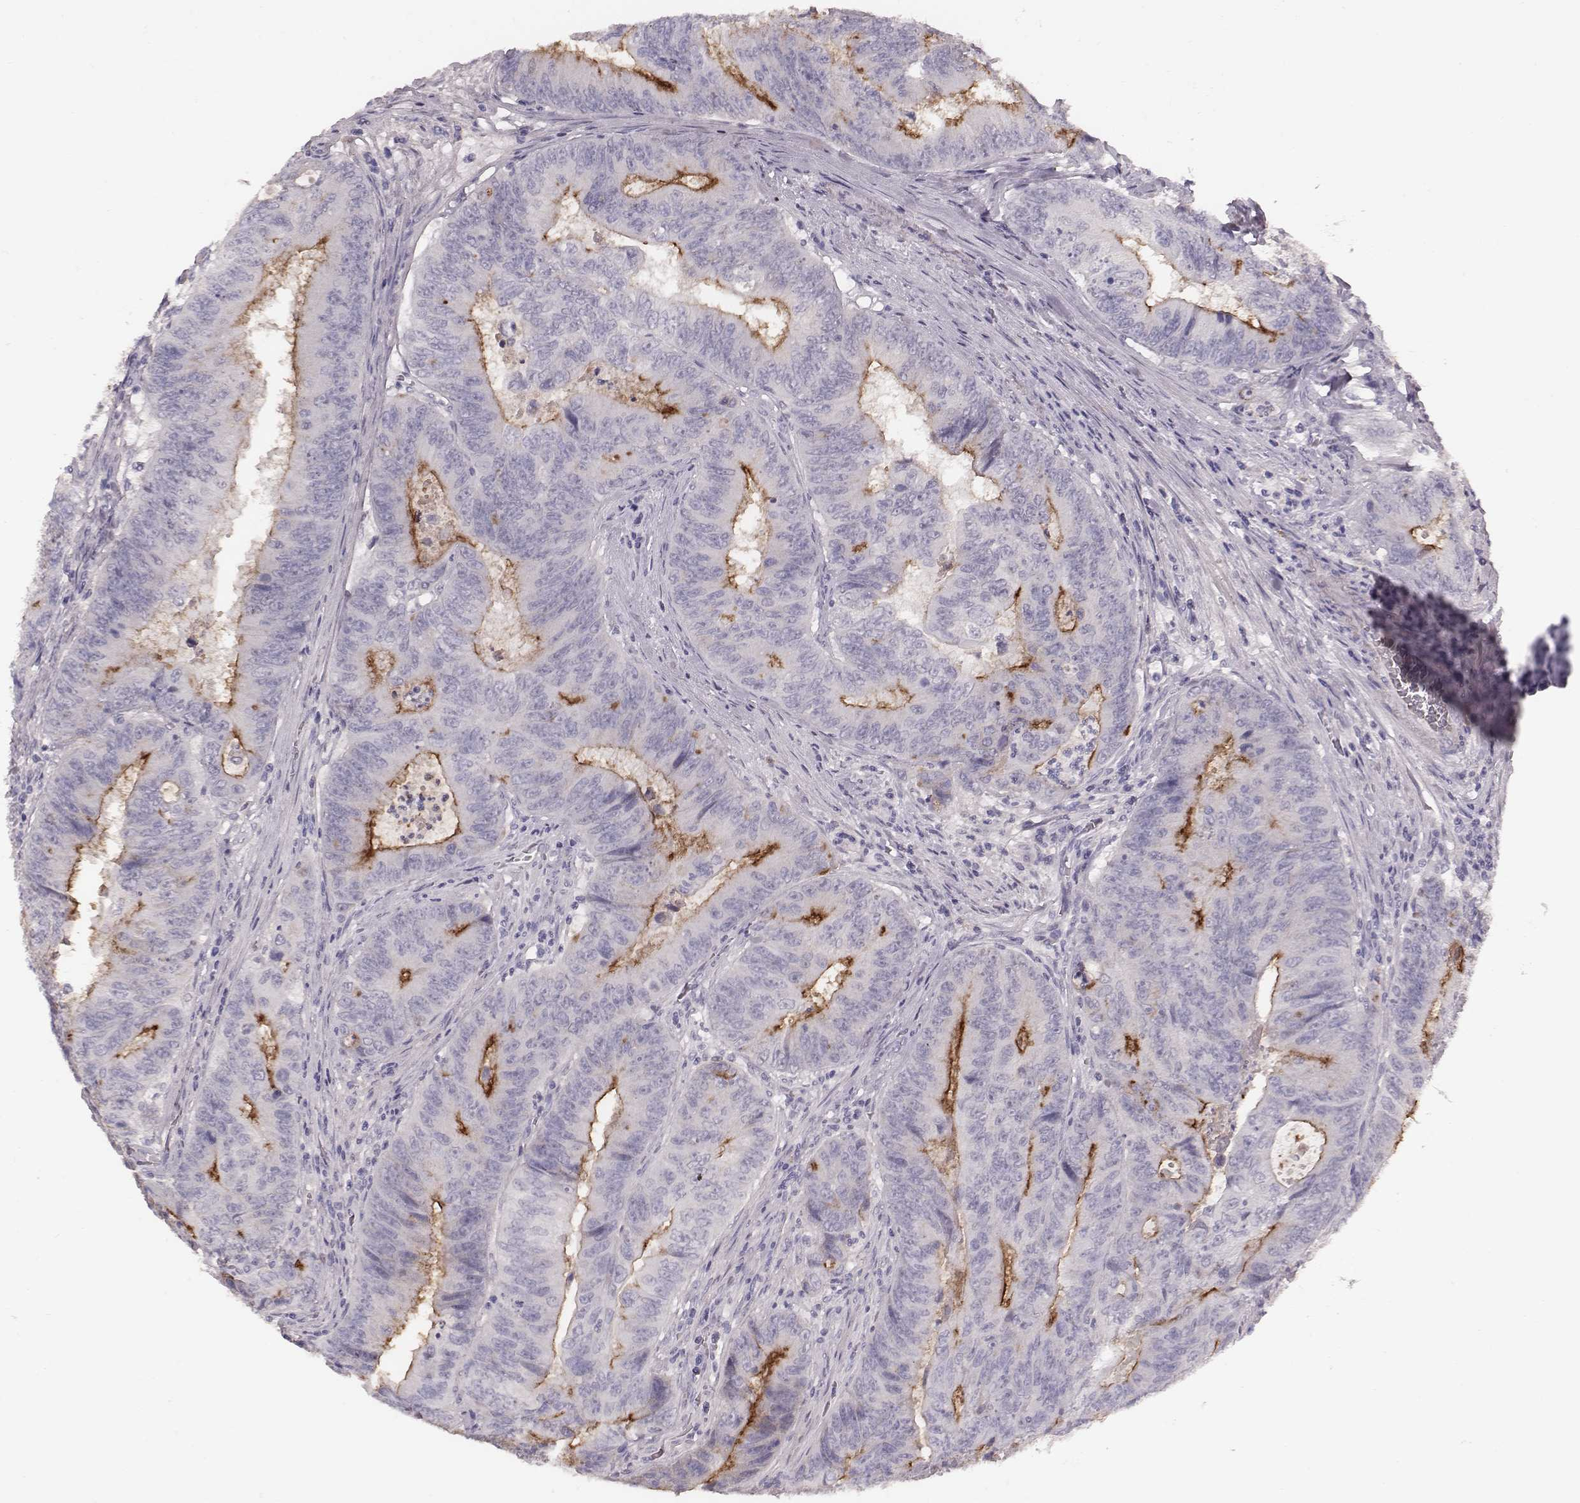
{"staining": {"intensity": "negative", "quantity": "none", "location": "none"}, "tissue": "colorectal cancer", "cell_type": "Tumor cells", "image_type": "cancer", "snomed": [{"axis": "morphology", "description": "Adenocarcinoma, NOS"}, {"axis": "topography", "description": "Colon"}], "caption": "Immunohistochemistry (IHC) image of neoplastic tissue: colorectal cancer stained with DAB demonstrates no significant protein staining in tumor cells.", "gene": "CFTR", "patient": {"sex": "female", "age": 48}}